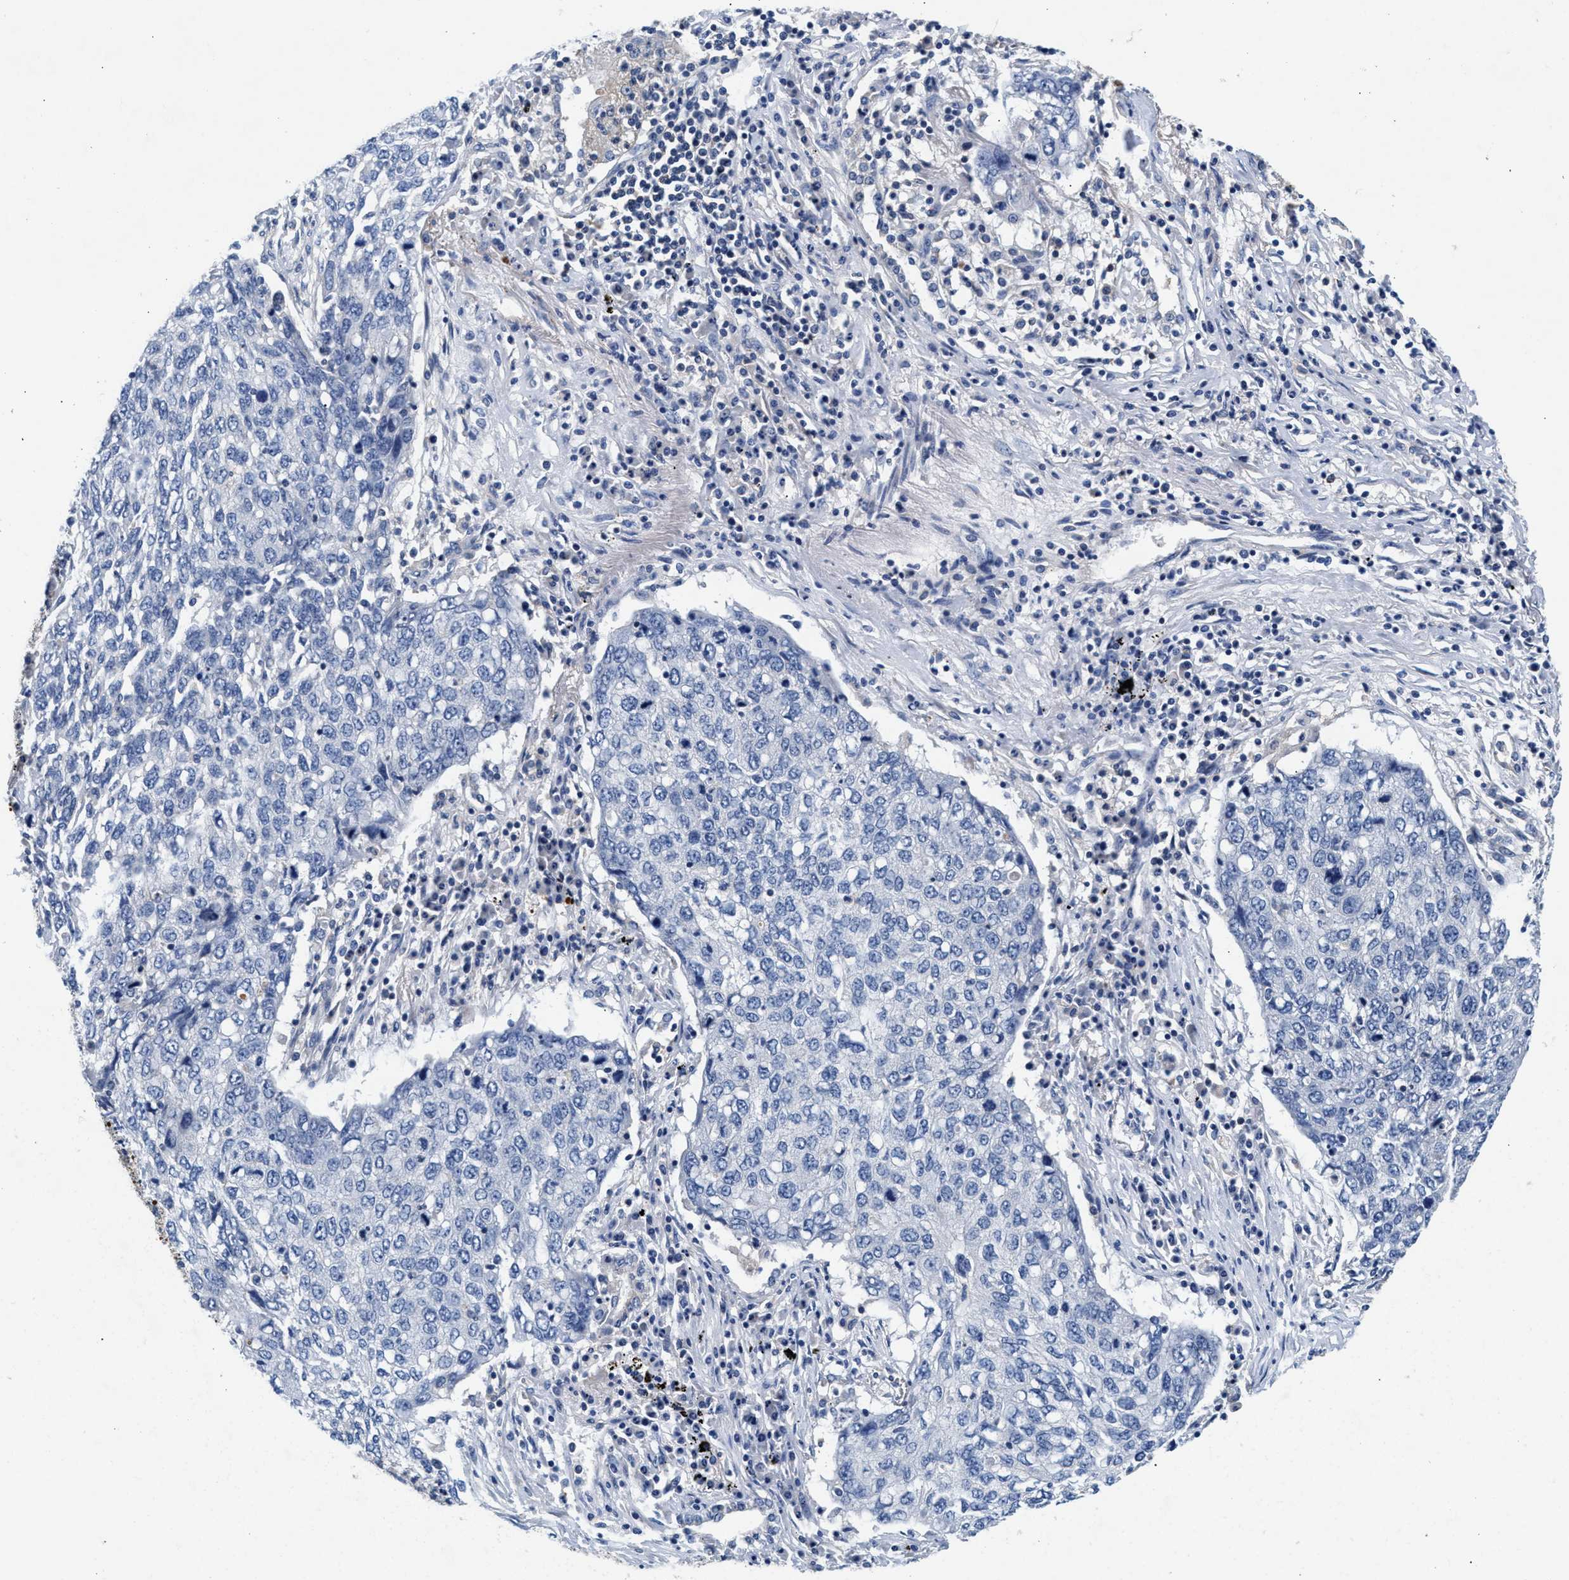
{"staining": {"intensity": "negative", "quantity": "none", "location": "none"}, "tissue": "lung cancer", "cell_type": "Tumor cells", "image_type": "cancer", "snomed": [{"axis": "morphology", "description": "Squamous cell carcinoma, NOS"}, {"axis": "topography", "description": "Lung"}], "caption": "The immunohistochemistry photomicrograph has no significant expression in tumor cells of lung cancer (squamous cell carcinoma) tissue.", "gene": "GNAI3", "patient": {"sex": "female", "age": 63}}